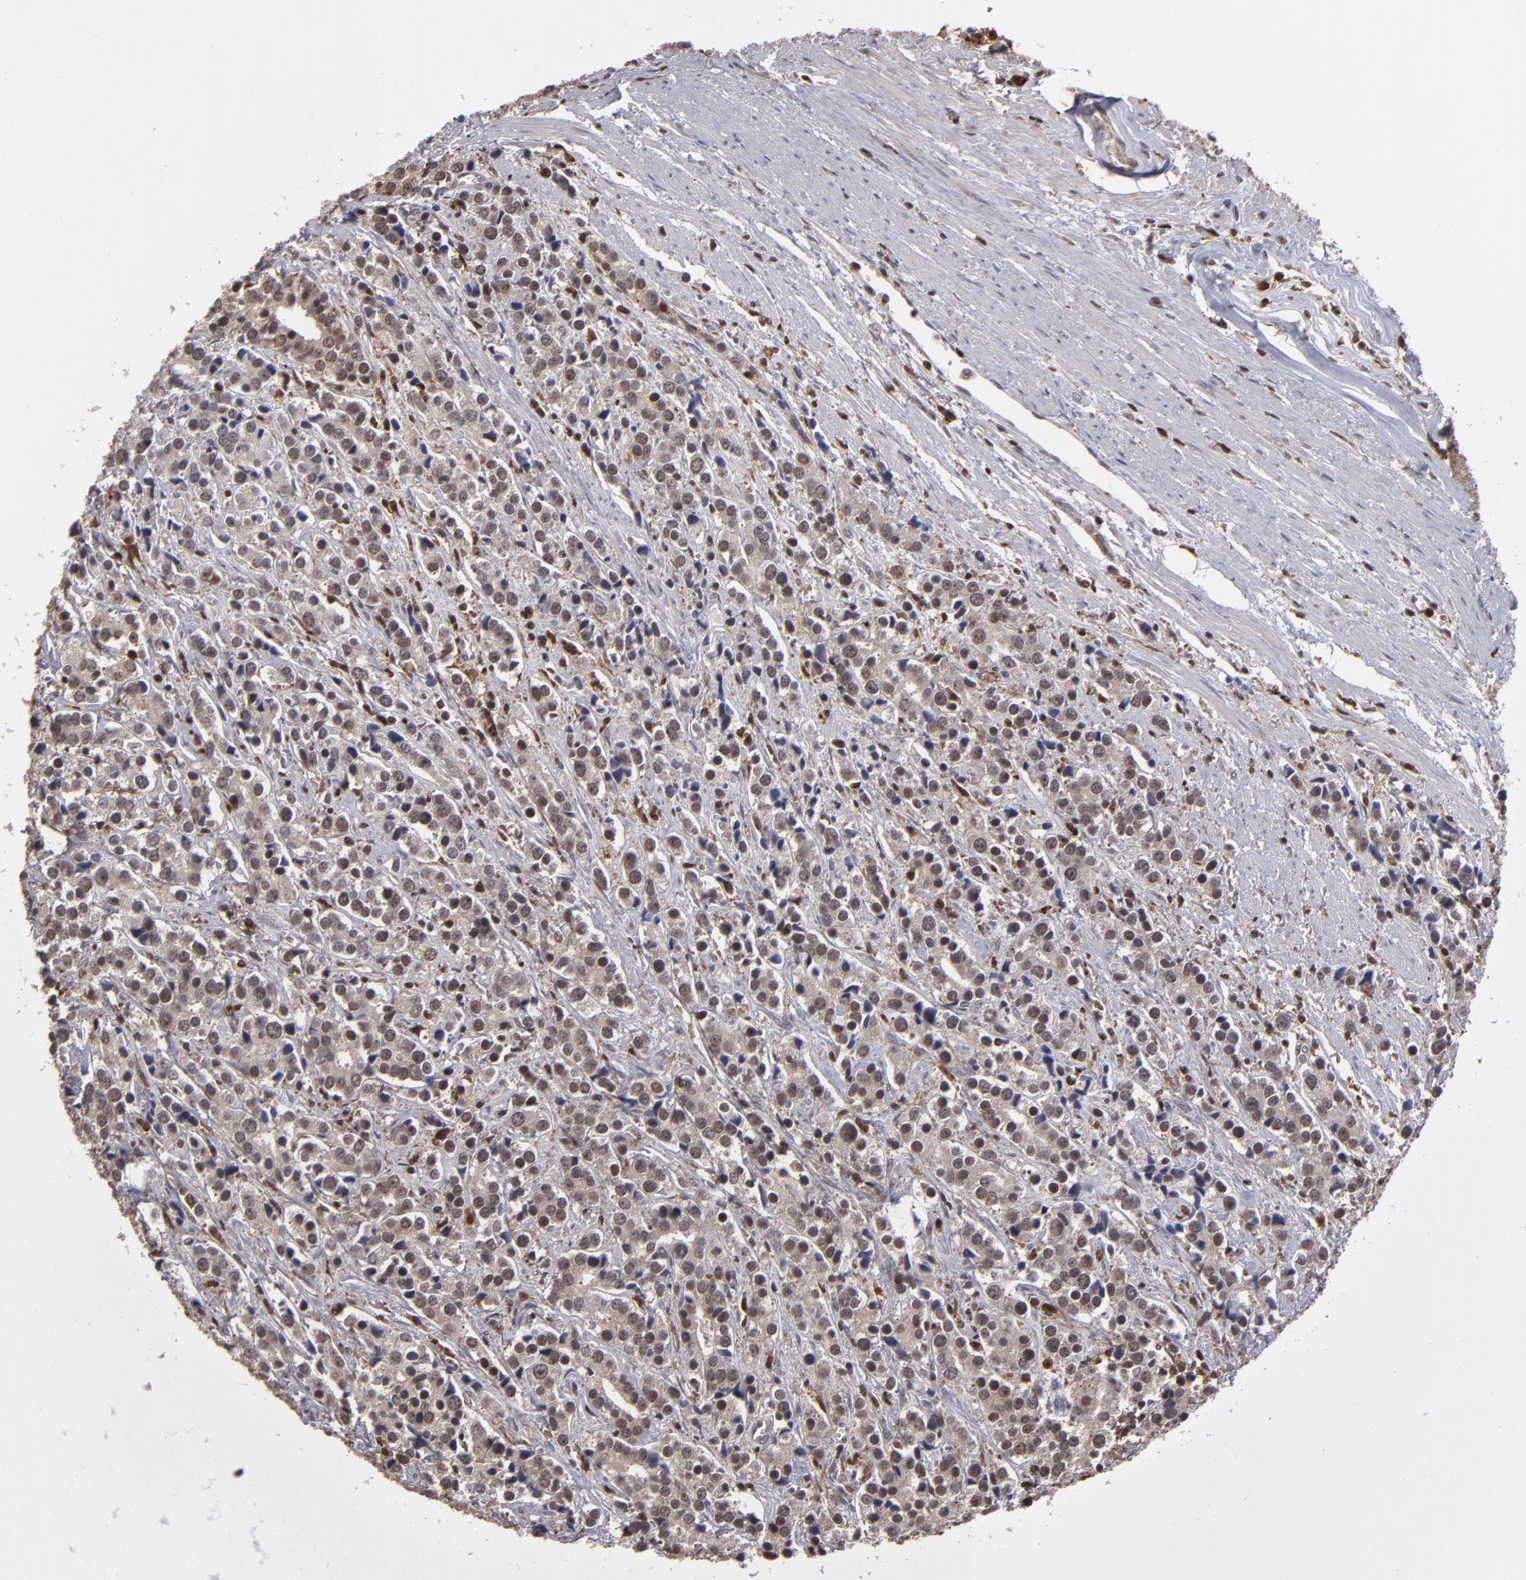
{"staining": {"intensity": "weak", "quantity": ">75%", "location": "cytoplasmic/membranous,nuclear"}, "tissue": "prostate cancer", "cell_type": "Tumor cells", "image_type": "cancer", "snomed": [{"axis": "morphology", "description": "Adenocarcinoma, High grade"}, {"axis": "topography", "description": "Prostate"}], "caption": "A brown stain labels weak cytoplasmic/membranous and nuclear expression of a protein in human high-grade adenocarcinoma (prostate) tumor cells. (Stains: DAB (3,3'-diaminobenzidine) in brown, nuclei in blue, Microscopy: brightfield microscopy at high magnification).", "gene": "GRB2", "patient": {"sex": "male", "age": 71}}